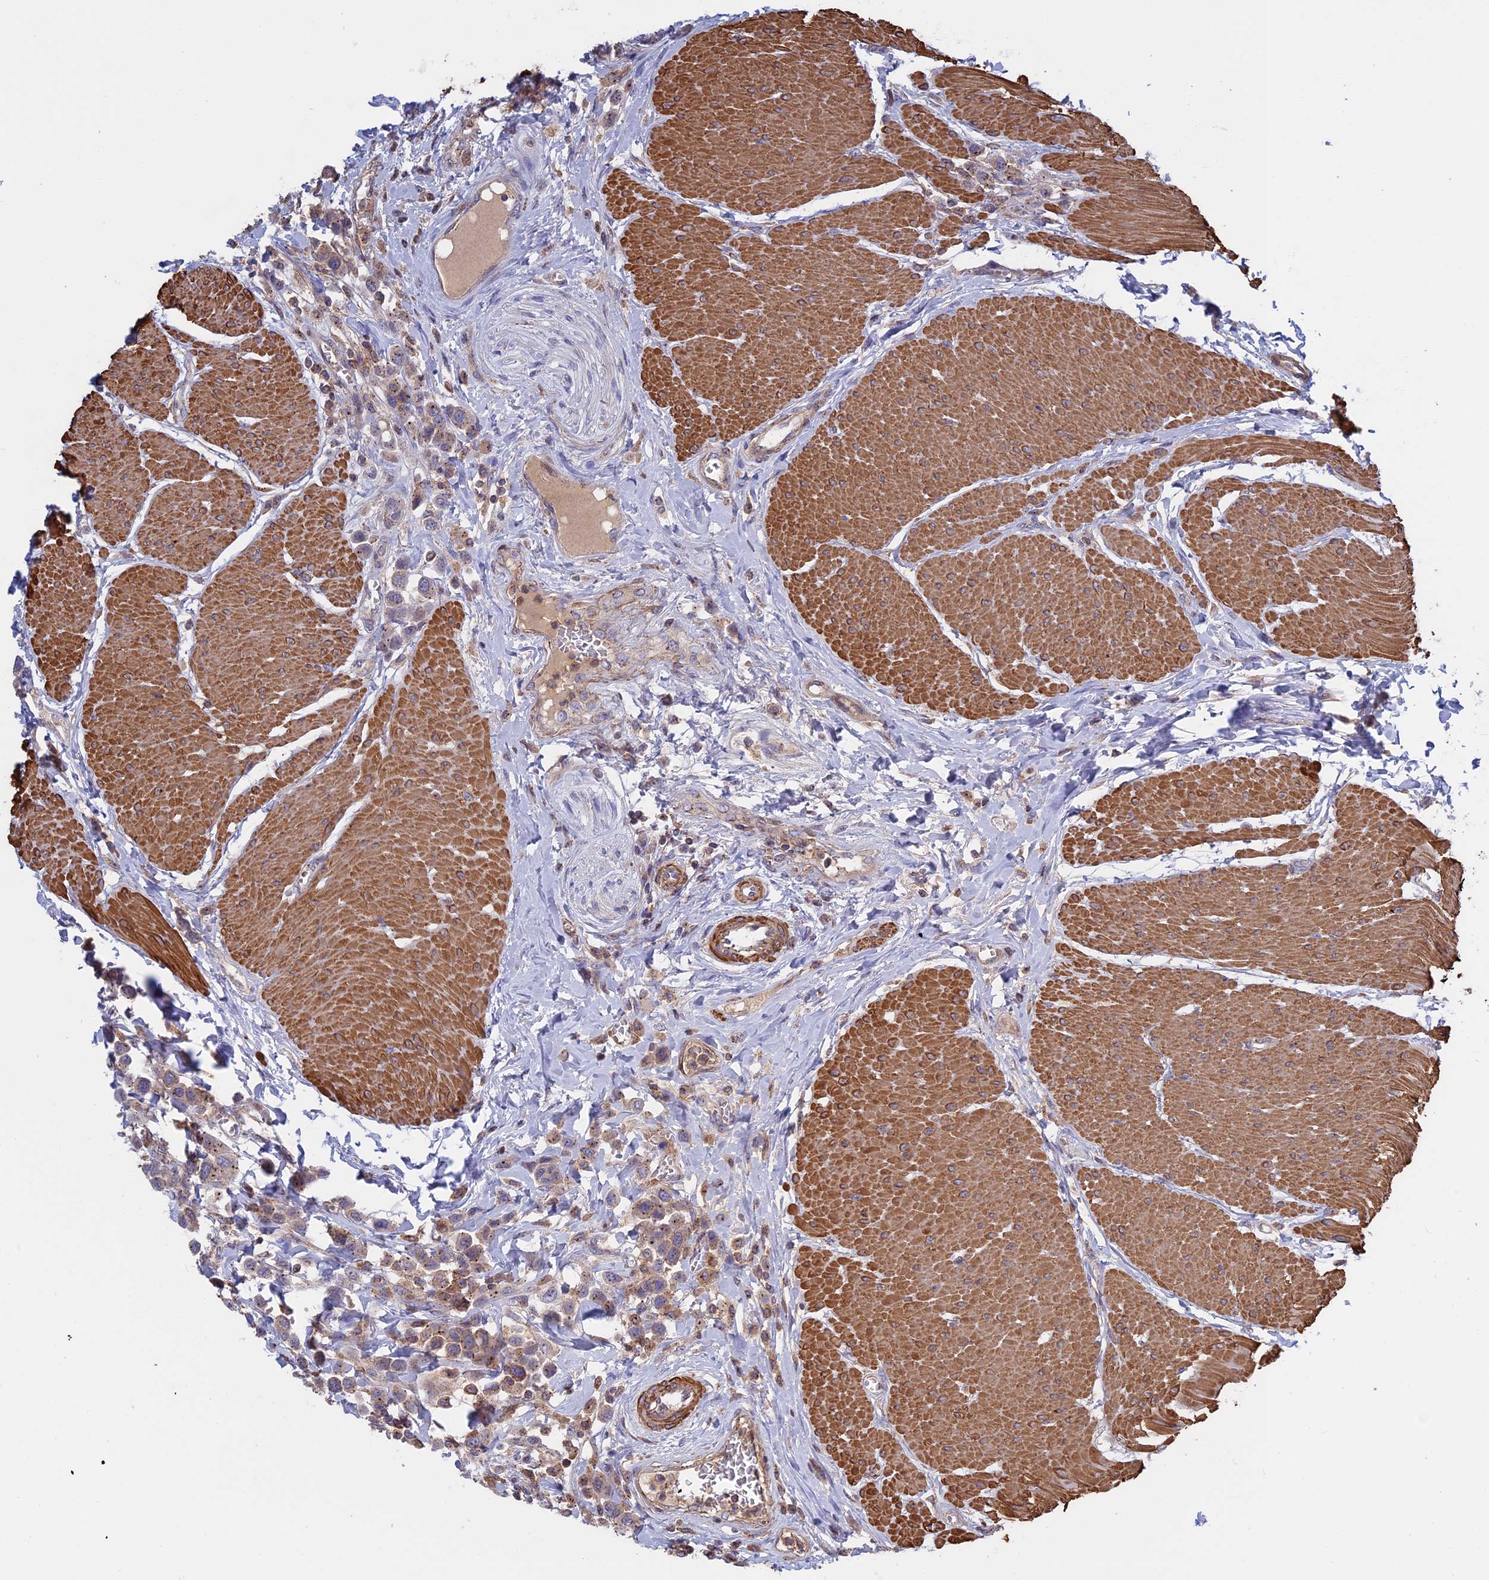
{"staining": {"intensity": "weak", "quantity": "25%-75%", "location": "cytoplasmic/membranous"}, "tissue": "urothelial cancer", "cell_type": "Tumor cells", "image_type": "cancer", "snomed": [{"axis": "morphology", "description": "Urothelial carcinoma, High grade"}, {"axis": "topography", "description": "Urinary bladder"}], "caption": "A low amount of weak cytoplasmic/membranous staining is seen in about 25%-75% of tumor cells in urothelial carcinoma (high-grade) tissue.", "gene": "LYPD5", "patient": {"sex": "male", "age": 50}}